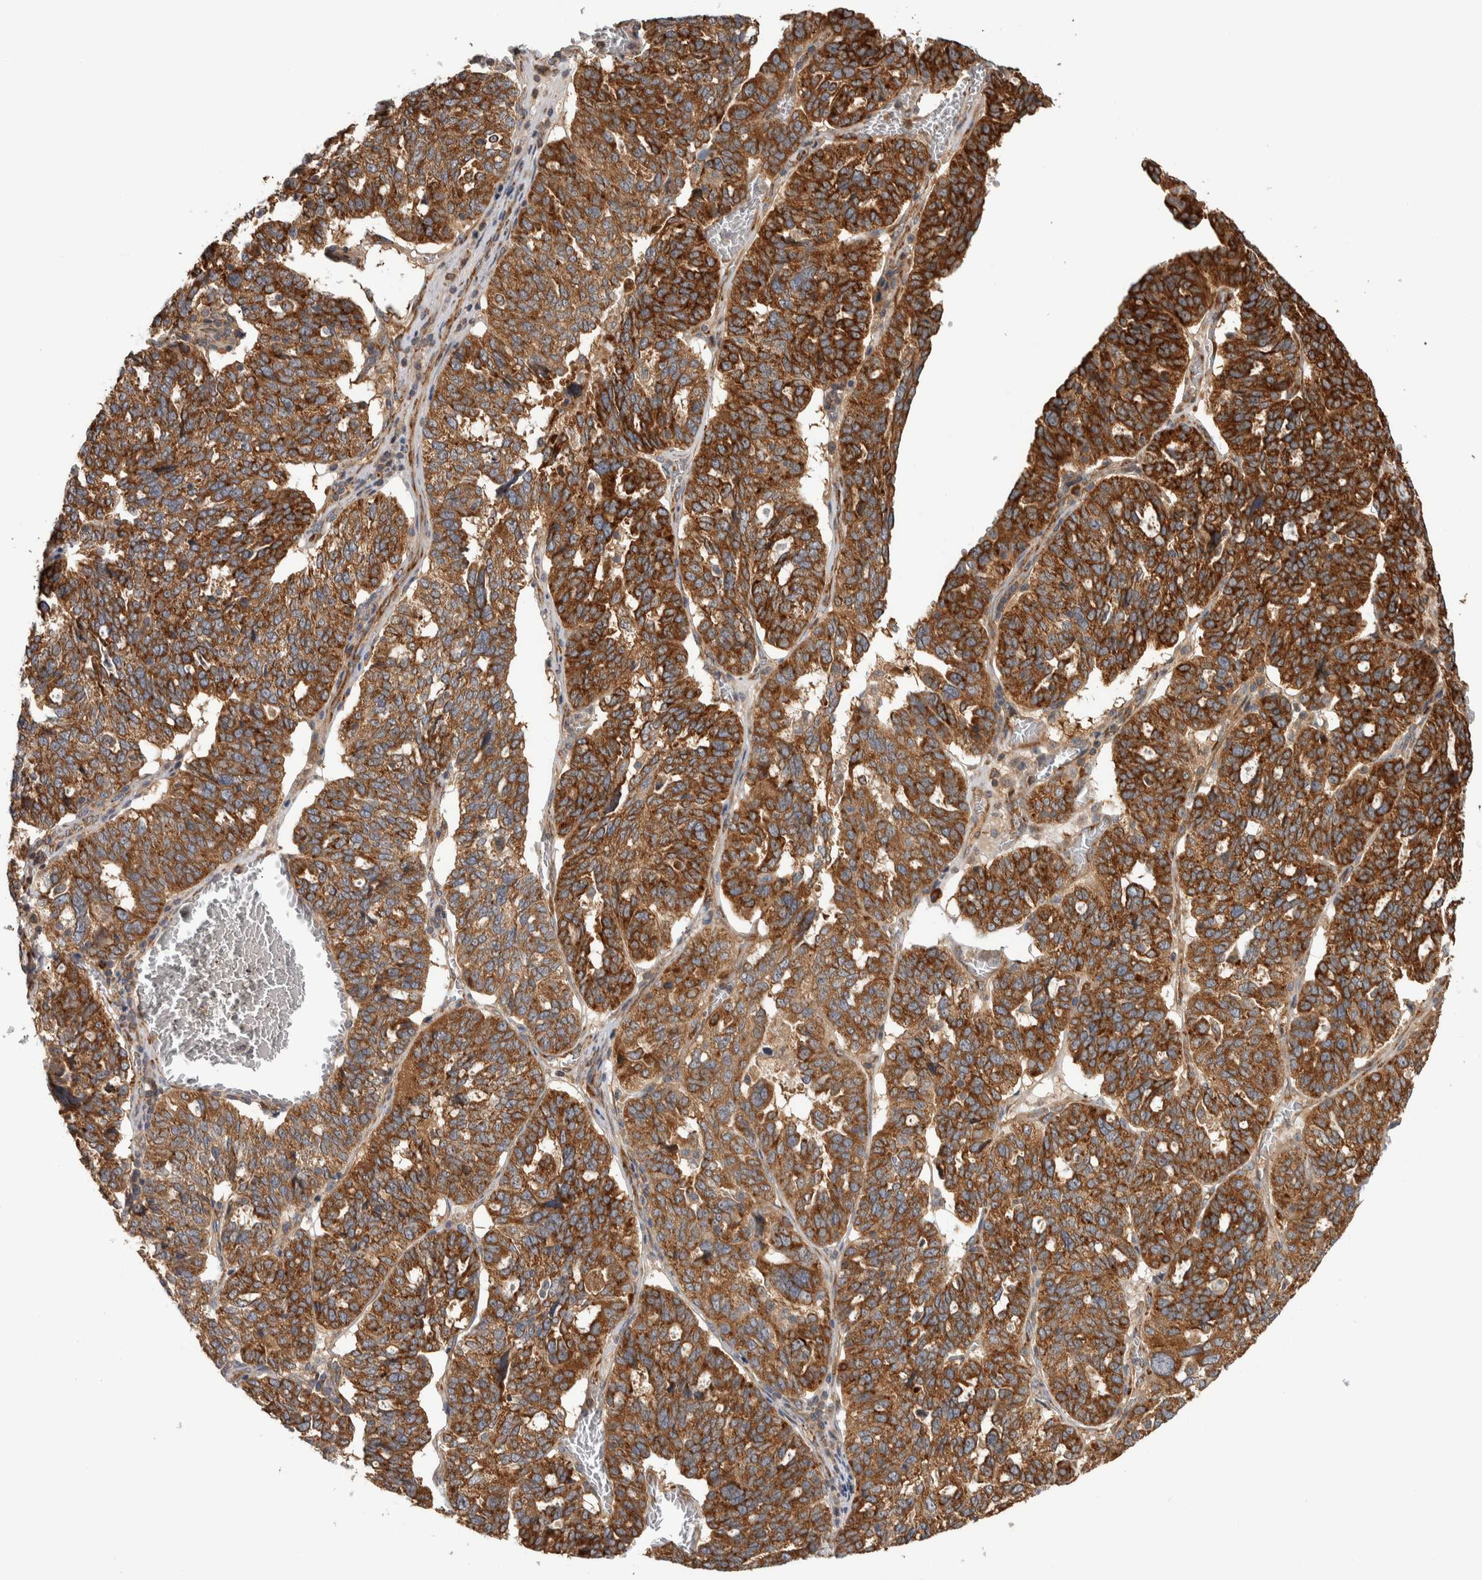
{"staining": {"intensity": "strong", "quantity": ">75%", "location": "cytoplasmic/membranous"}, "tissue": "ovarian cancer", "cell_type": "Tumor cells", "image_type": "cancer", "snomed": [{"axis": "morphology", "description": "Cystadenocarcinoma, serous, NOS"}, {"axis": "topography", "description": "Ovary"}], "caption": "Immunohistochemical staining of human ovarian cancer (serous cystadenocarcinoma) reveals strong cytoplasmic/membranous protein staining in about >75% of tumor cells.", "gene": "EIF3H", "patient": {"sex": "female", "age": 59}}